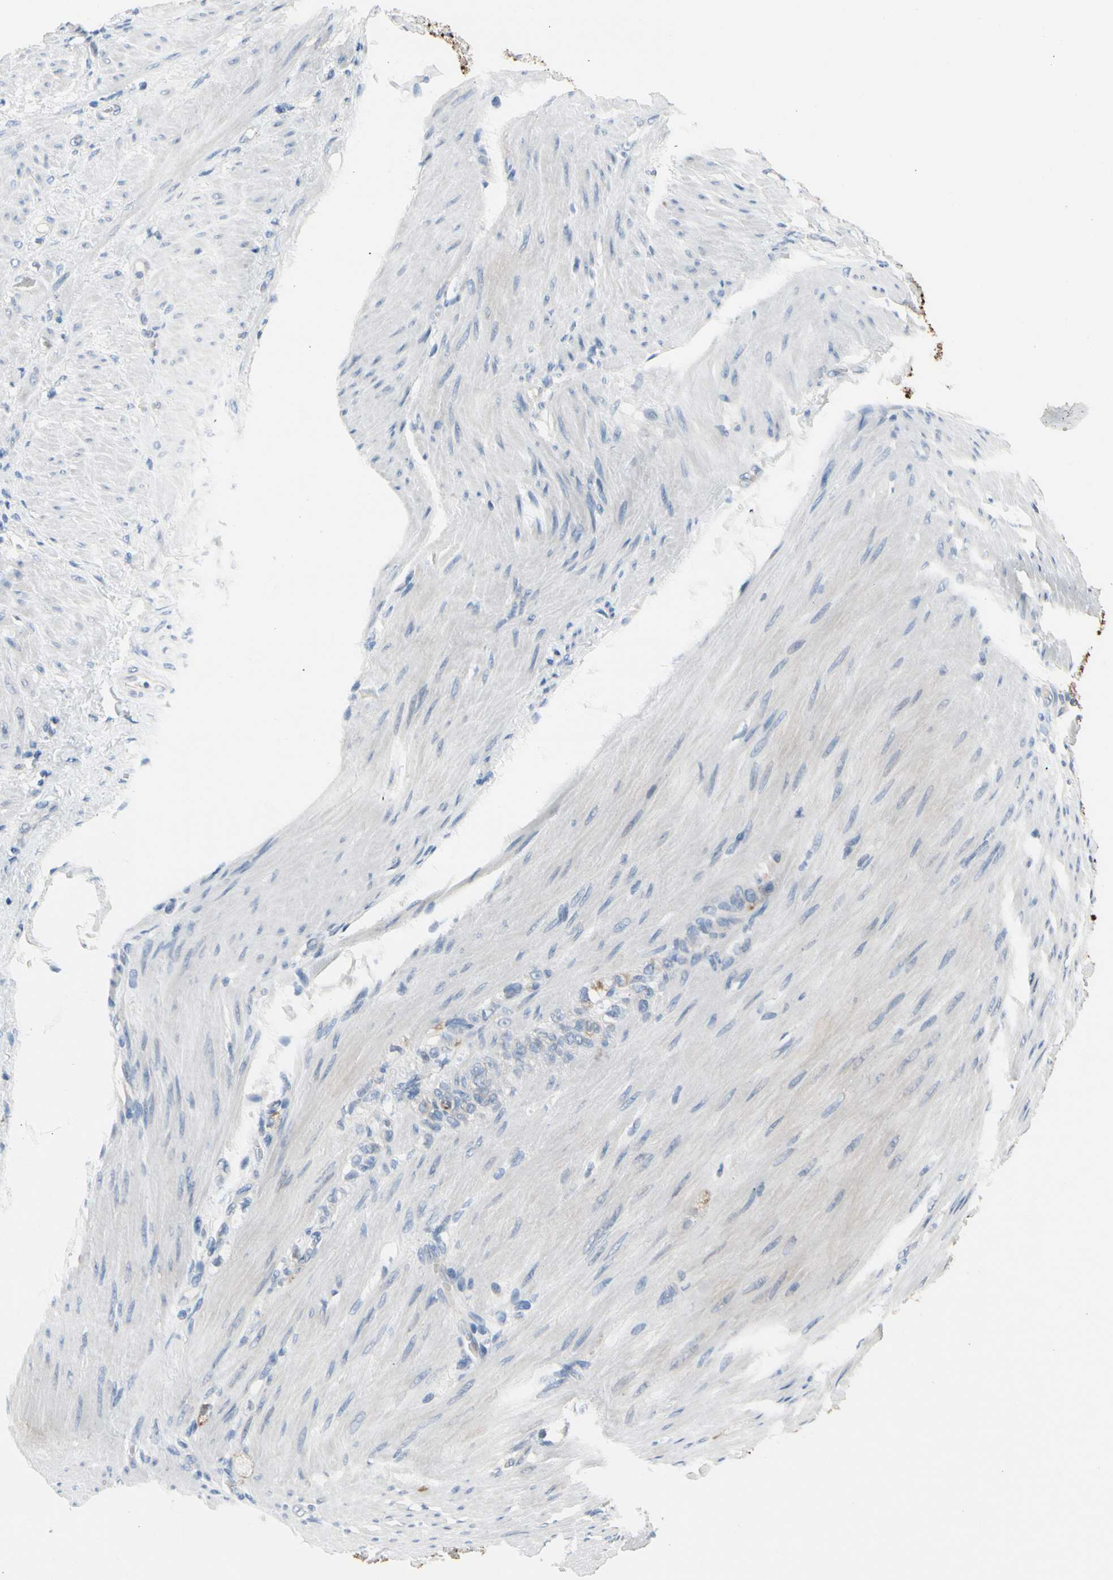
{"staining": {"intensity": "negative", "quantity": "none", "location": "none"}, "tissue": "stomach cancer", "cell_type": "Tumor cells", "image_type": "cancer", "snomed": [{"axis": "morphology", "description": "Adenocarcinoma, NOS"}, {"axis": "topography", "description": "Stomach"}], "caption": "Tumor cells are negative for brown protein staining in adenocarcinoma (stomach).", "gene": "MUC5B", "patient": {"sex": "male", "age": 82}}